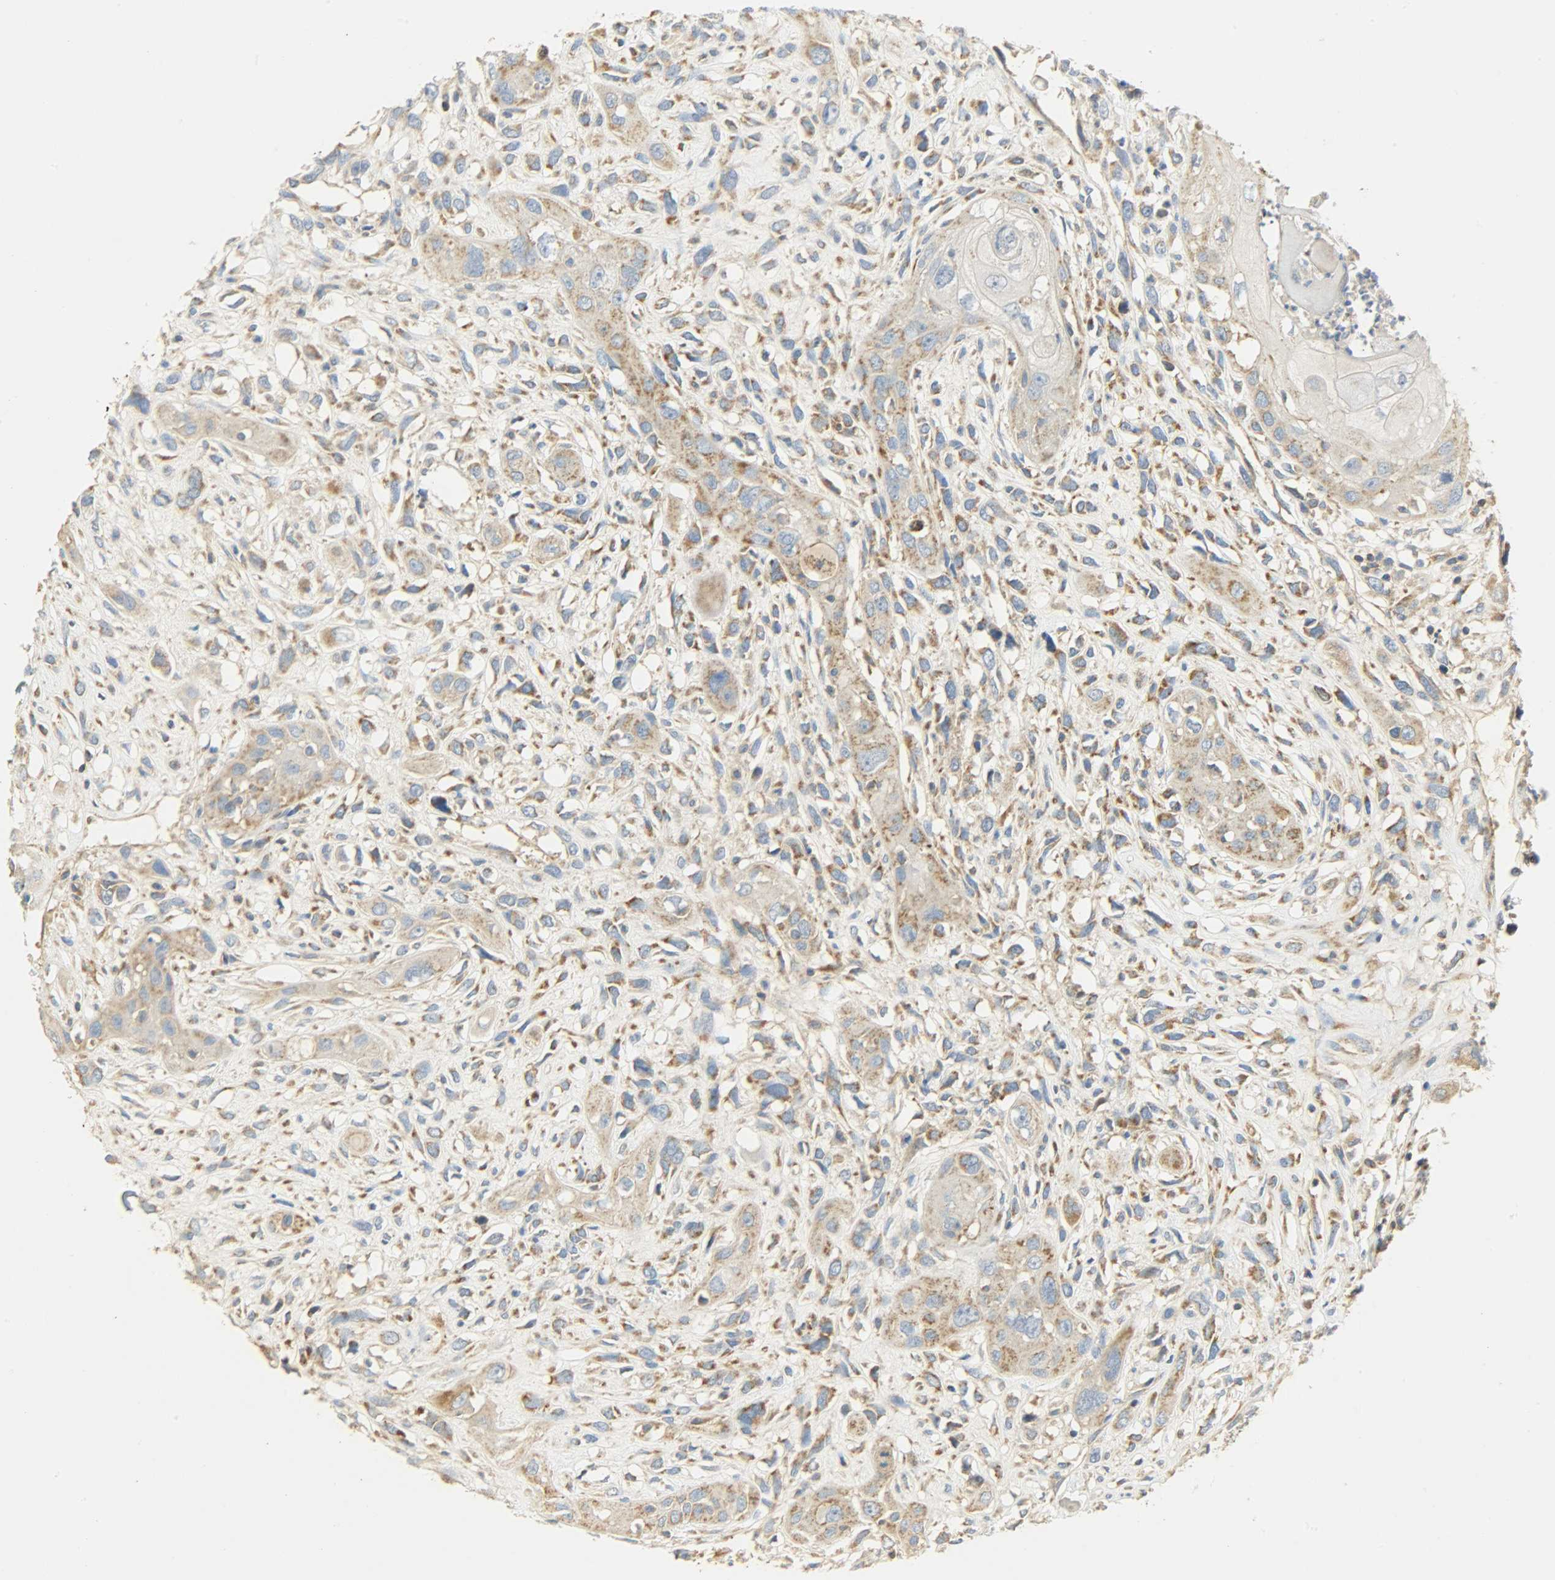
{"staining": {"intensity": "moderate", "quantity": ">75%", "location": "cytoplasmic/membranous"}, "tissue": "head and neck cancer", "cell_type": "Tumor cells", "image_type": "cancer", "snomed": [{"axis": "morphology", "description": "Necrosis, NOS"}, {"axis": "morphology", "description": "Neoplasm, malignant, NOS"}, {"axis": "topography", "description": "Salivary gland"}, {"axis": "topography", "description": "Head-Neck"}], "caption": "Moderate cytoplasmic/membranous expression for a protein is appreciated in approximately >75% of tumor cells of head and neck cancer (neoplasm (malignant)) using immunohistochemistry (IHC).", "gene": "NNT", "patient": {"sex": "male", "age": 43}}